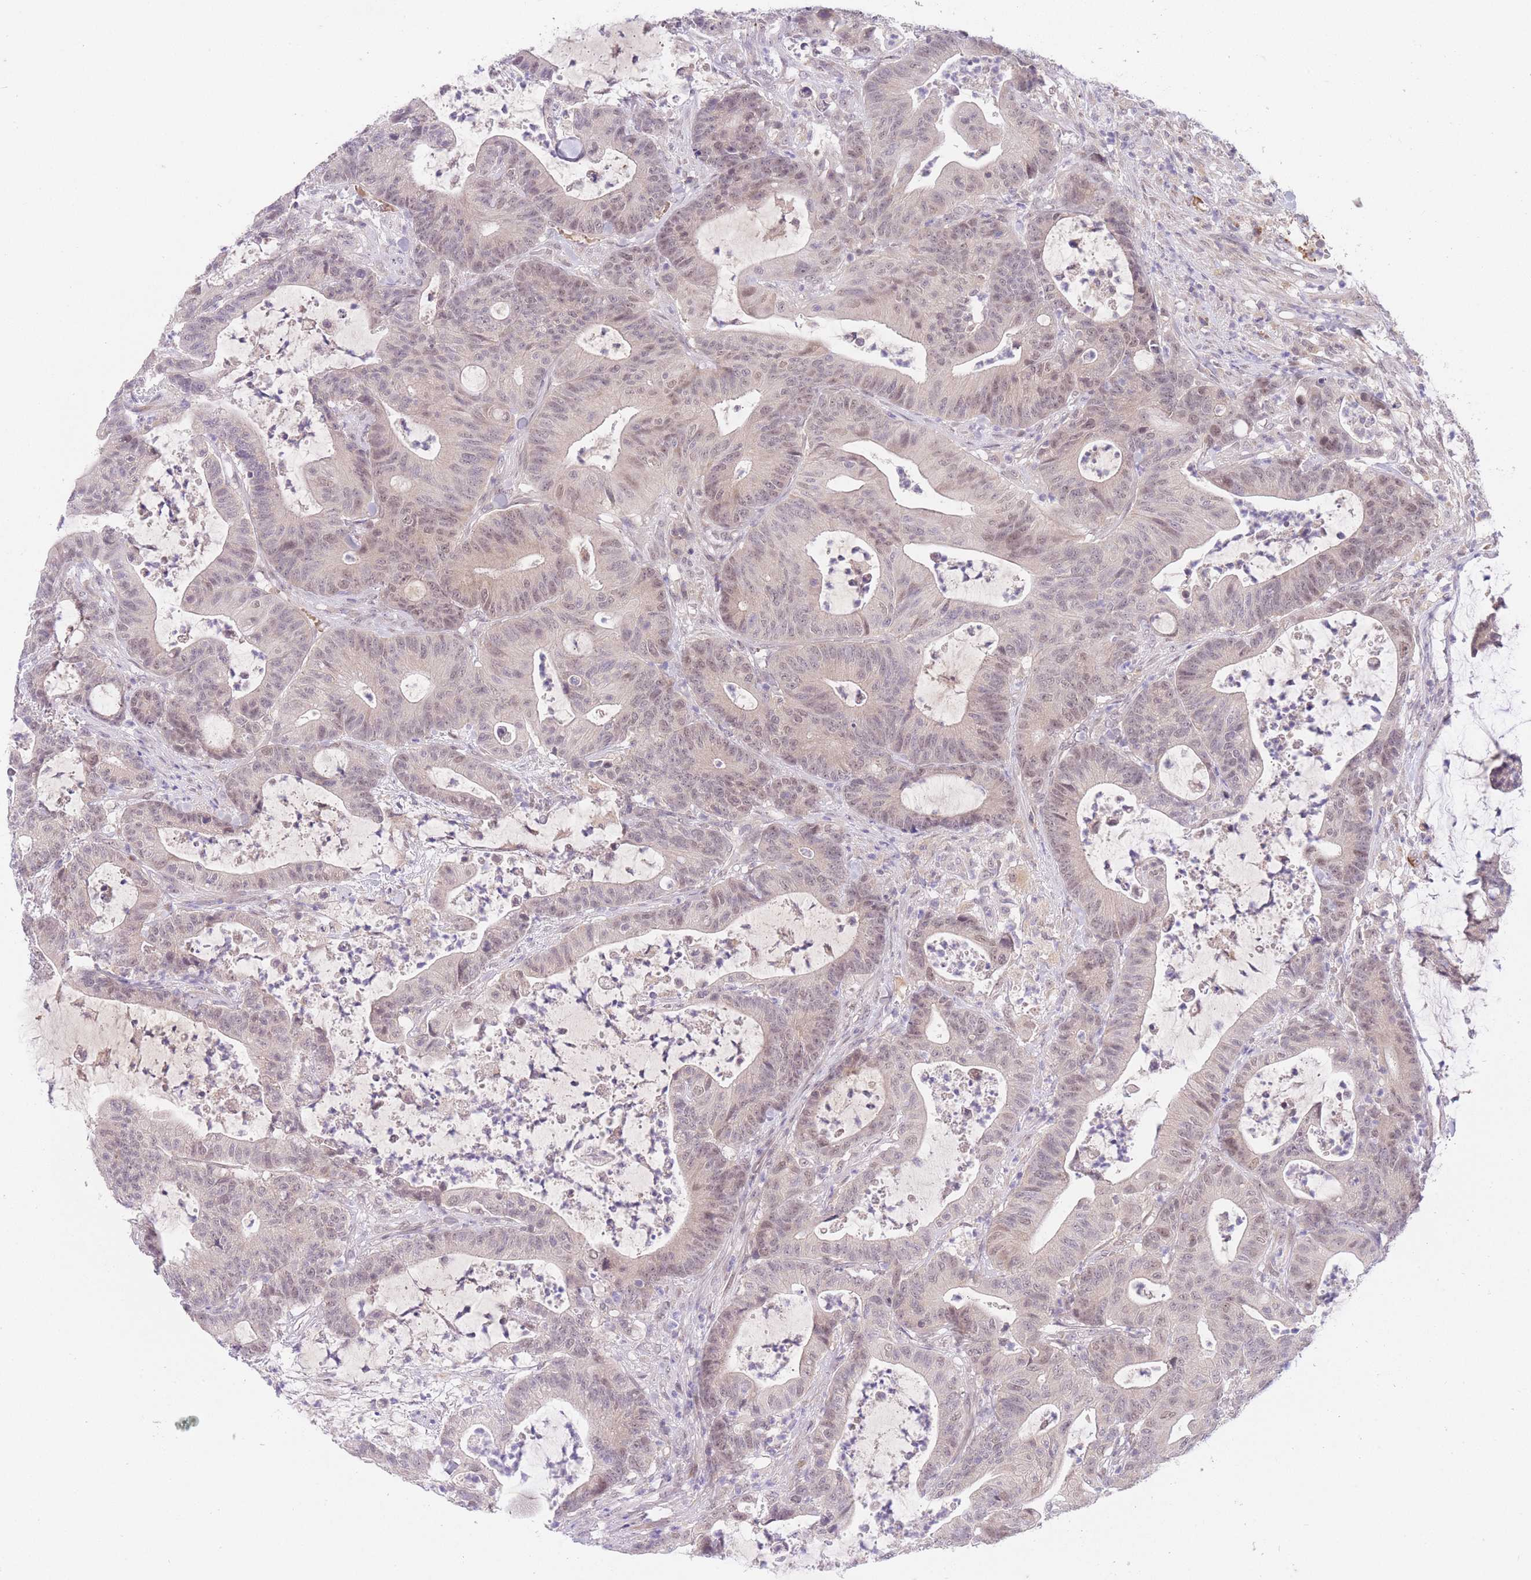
{"staining": {"intensity": "weak", "quantity": "25%-75%", "location": "nuclear"}, "tissue": "colorectal cancer", "cell_type": "Tumor cells", "image_type": "cancer", "snomed": [{"axis": "morphology", "description": "Adenocarcinoma, NOS"}, {"axis": "topography", "description": "Colon"}], "caption": "Protein staining by immunohistochemistry (IHC) reveals weak nuclear staining in about 25%-75% of tumor cells in colorectal adenocarcinoma.", "gene": "SLC25A33", "patient": {"sex": "female", "age": 84}}